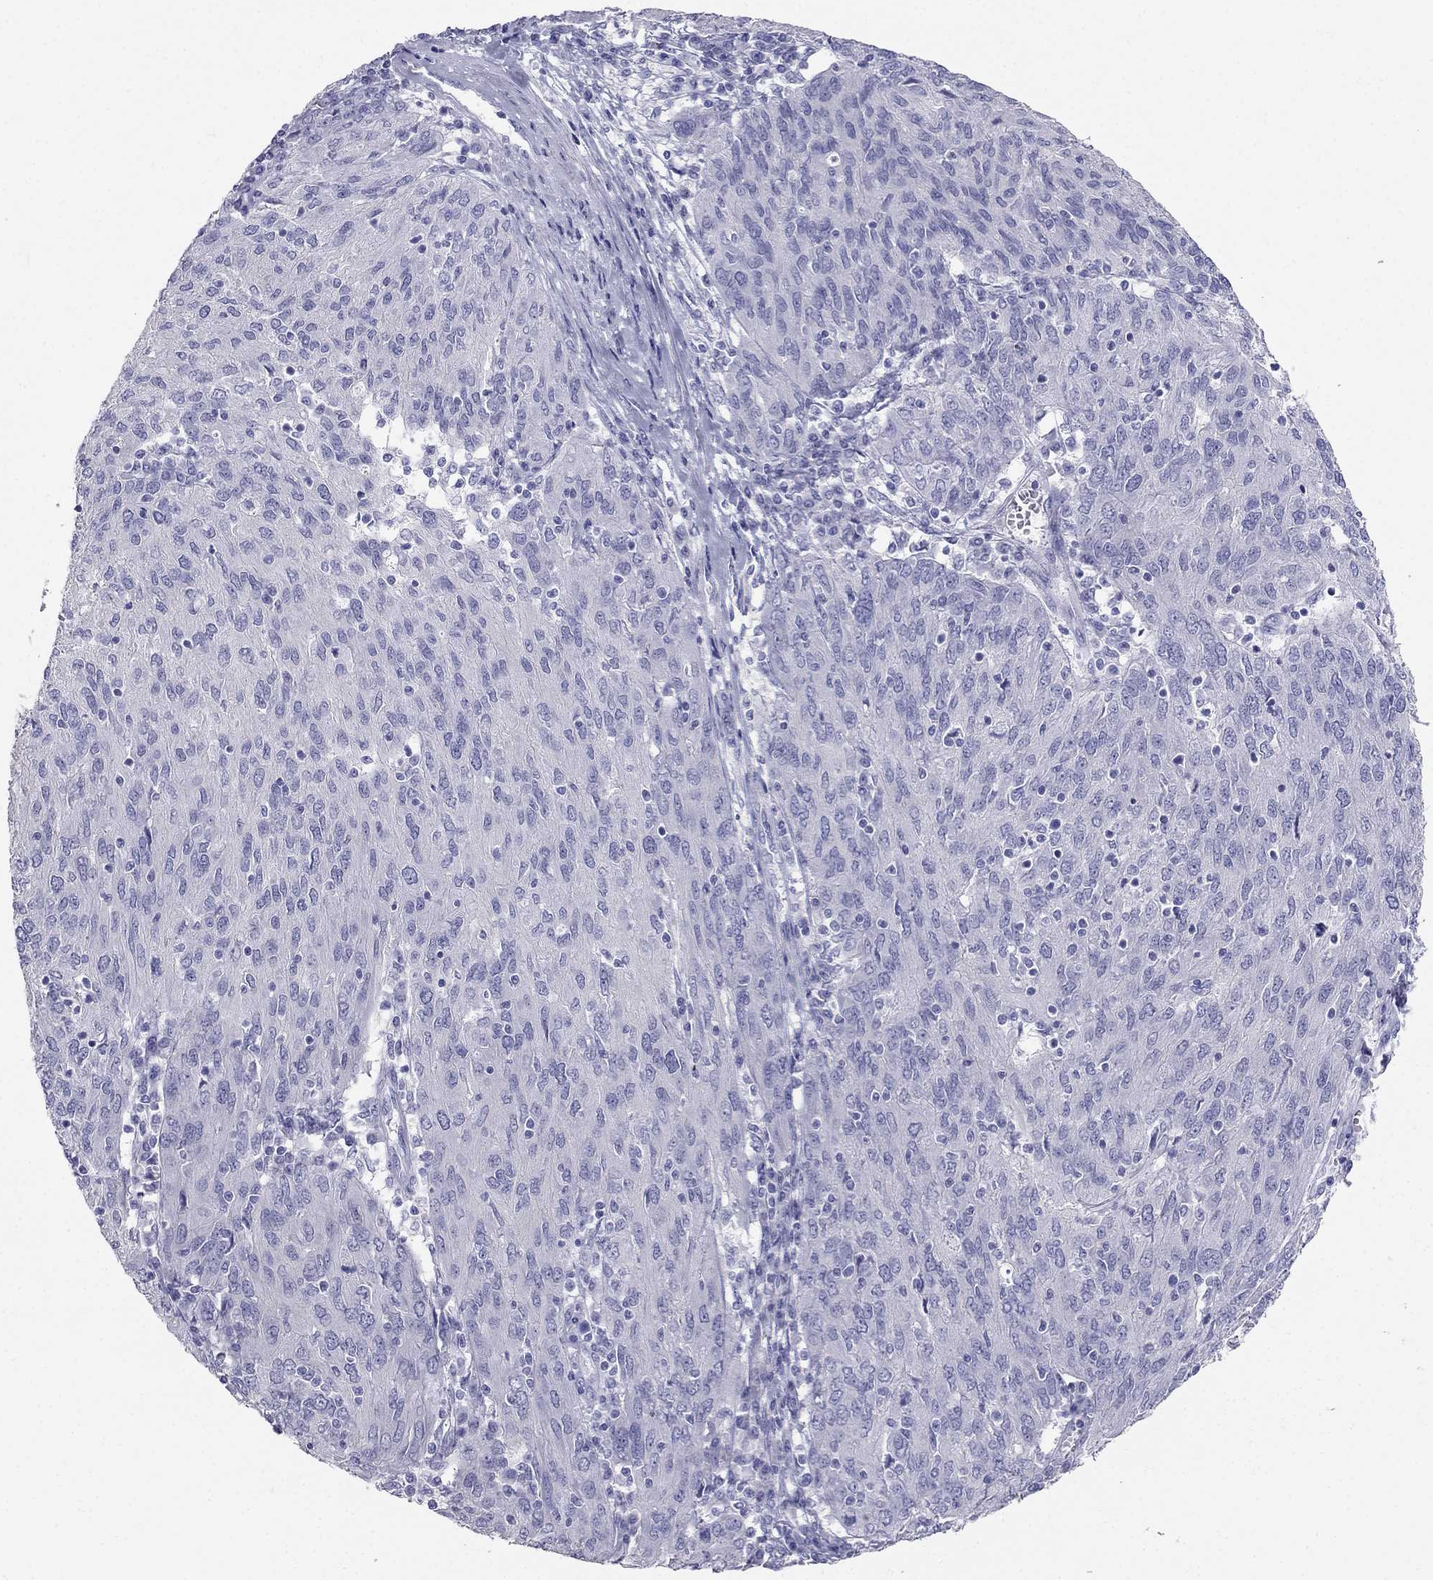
{"staining": {"intensity": "negative", "quantity": "none", "location": "none"}, "tissue": "ovarian cancer", "cell_type": "Tumor cells", "image_type": "cancer", "snomed": [{"axis": "morphology", "description": "Carcinoma, endometroid"}, {"axis": "topography", "description": "Ovary"}], "caption": "An immunohistochemistry (IHC) micrograph of ovarian endometroid carcinoma is shown. There is no staining in tumor cells of ovarian endometroid carcinoma.", "gene": "RFLNA", "patient": {"sex": "female", "age": 50}}